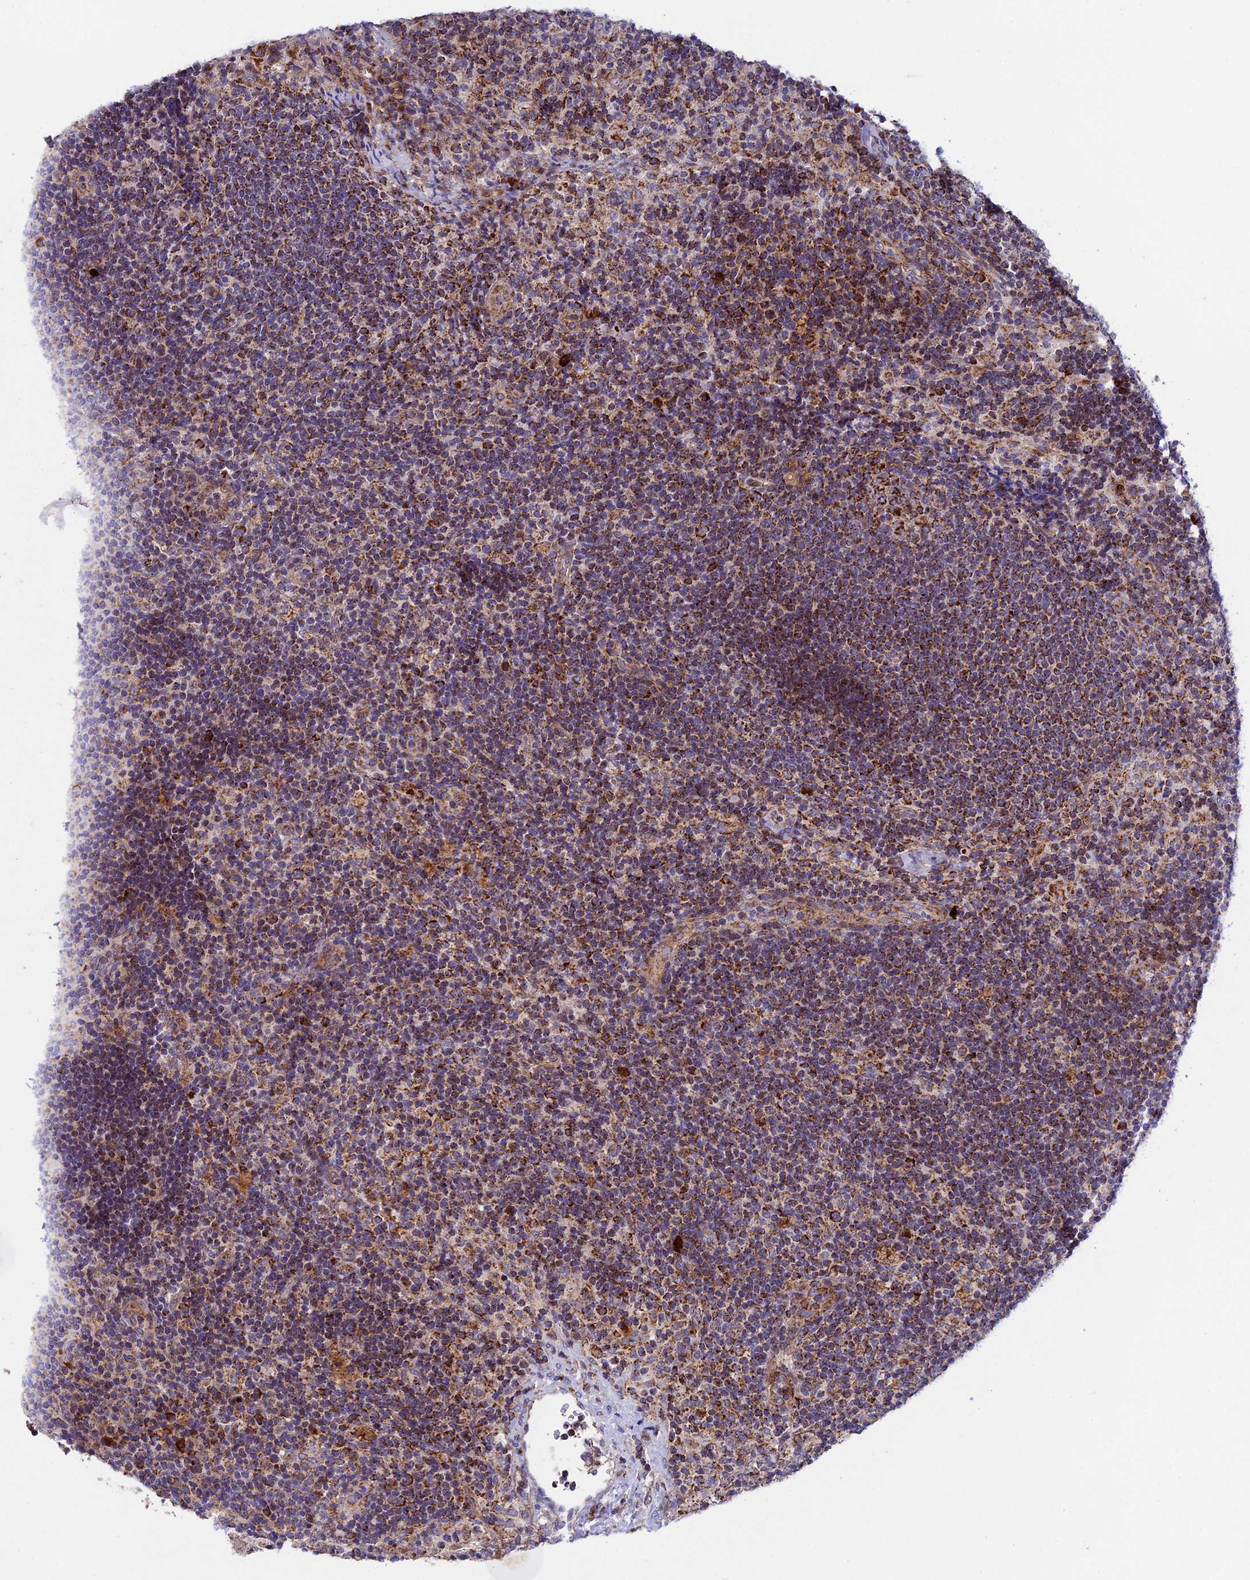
{"staining": {"intensity": "strong", "quantity": ">75%", "location": "cytoplasmic/membranous"}, "tissue": "lymph node", "cell_type": "Germinal center cells", "image_type": "normal", "snomed": [{"axis": "morphology", "description": "Normal tissue, NOS"}, {"axis": "topography", "description": "Lymph node"}], "caption": "Protein expression analysis of normal lymph node reveals strong cytoplasmic/membranous expression in about >75% of germinal center cells.", "gene": "KHDC3L", "patient": {"sex": "female", "age": 70}}